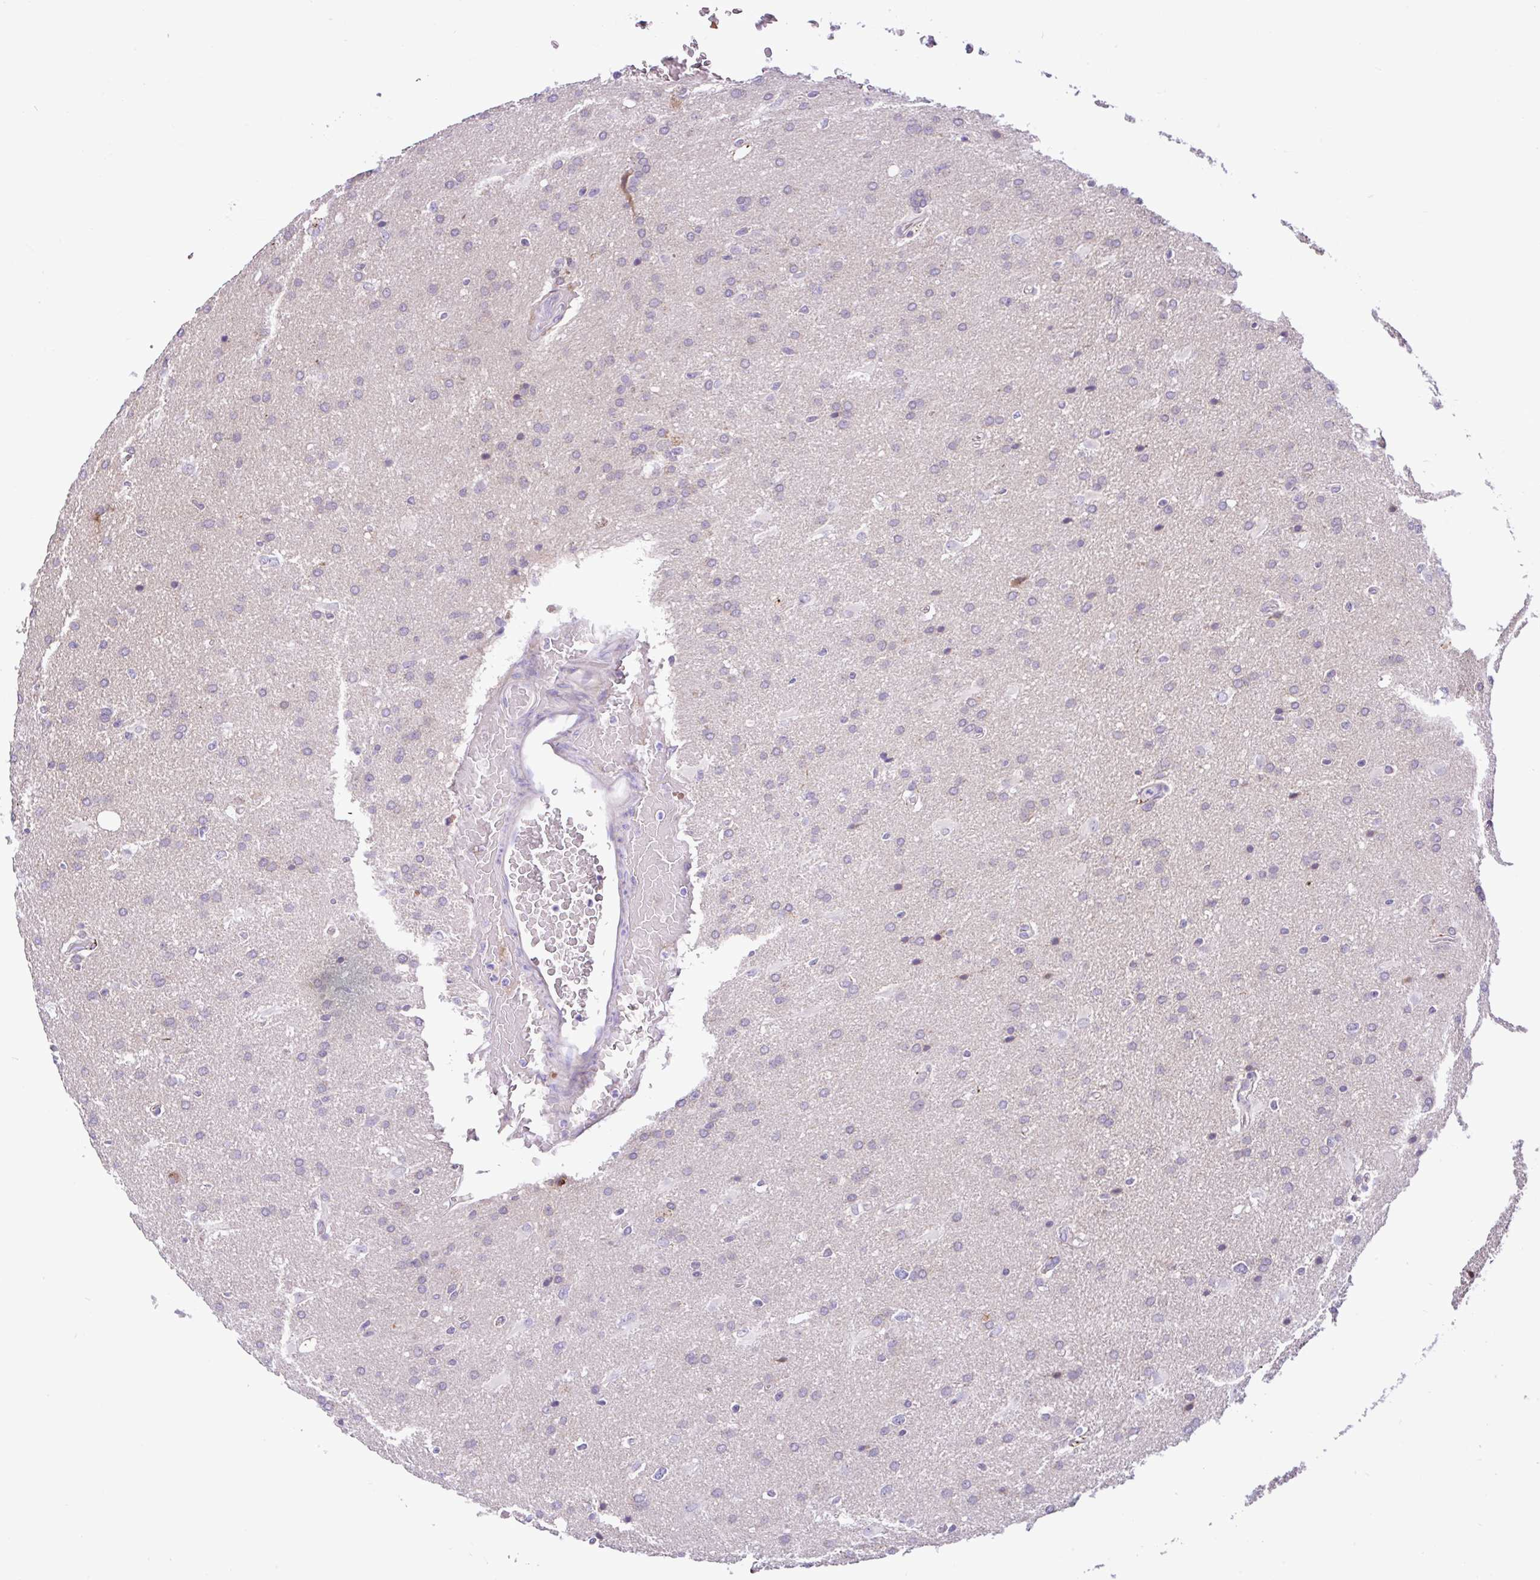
{"staining": {"intensity": "negative", "quantity": "none", "location": "none"}, "tissue": "glioma", "cell_type": "Tumor cells", "image_type": "cancer", "snomed": [{"axis": "morphology", "description": "Glioma, malignant, High grade"}, {"axis": "topography", "description": "Brain"}], "caption": "IHC micrograph of neoplastic tissue: high-grade glioma (malignant) stained with DAB (3,3'-diaminobenzidine) demonstrates no significant protein positivity in tumor cells.", "gene": "ANO4", "patient": {"sex": "male", "age": 56}}